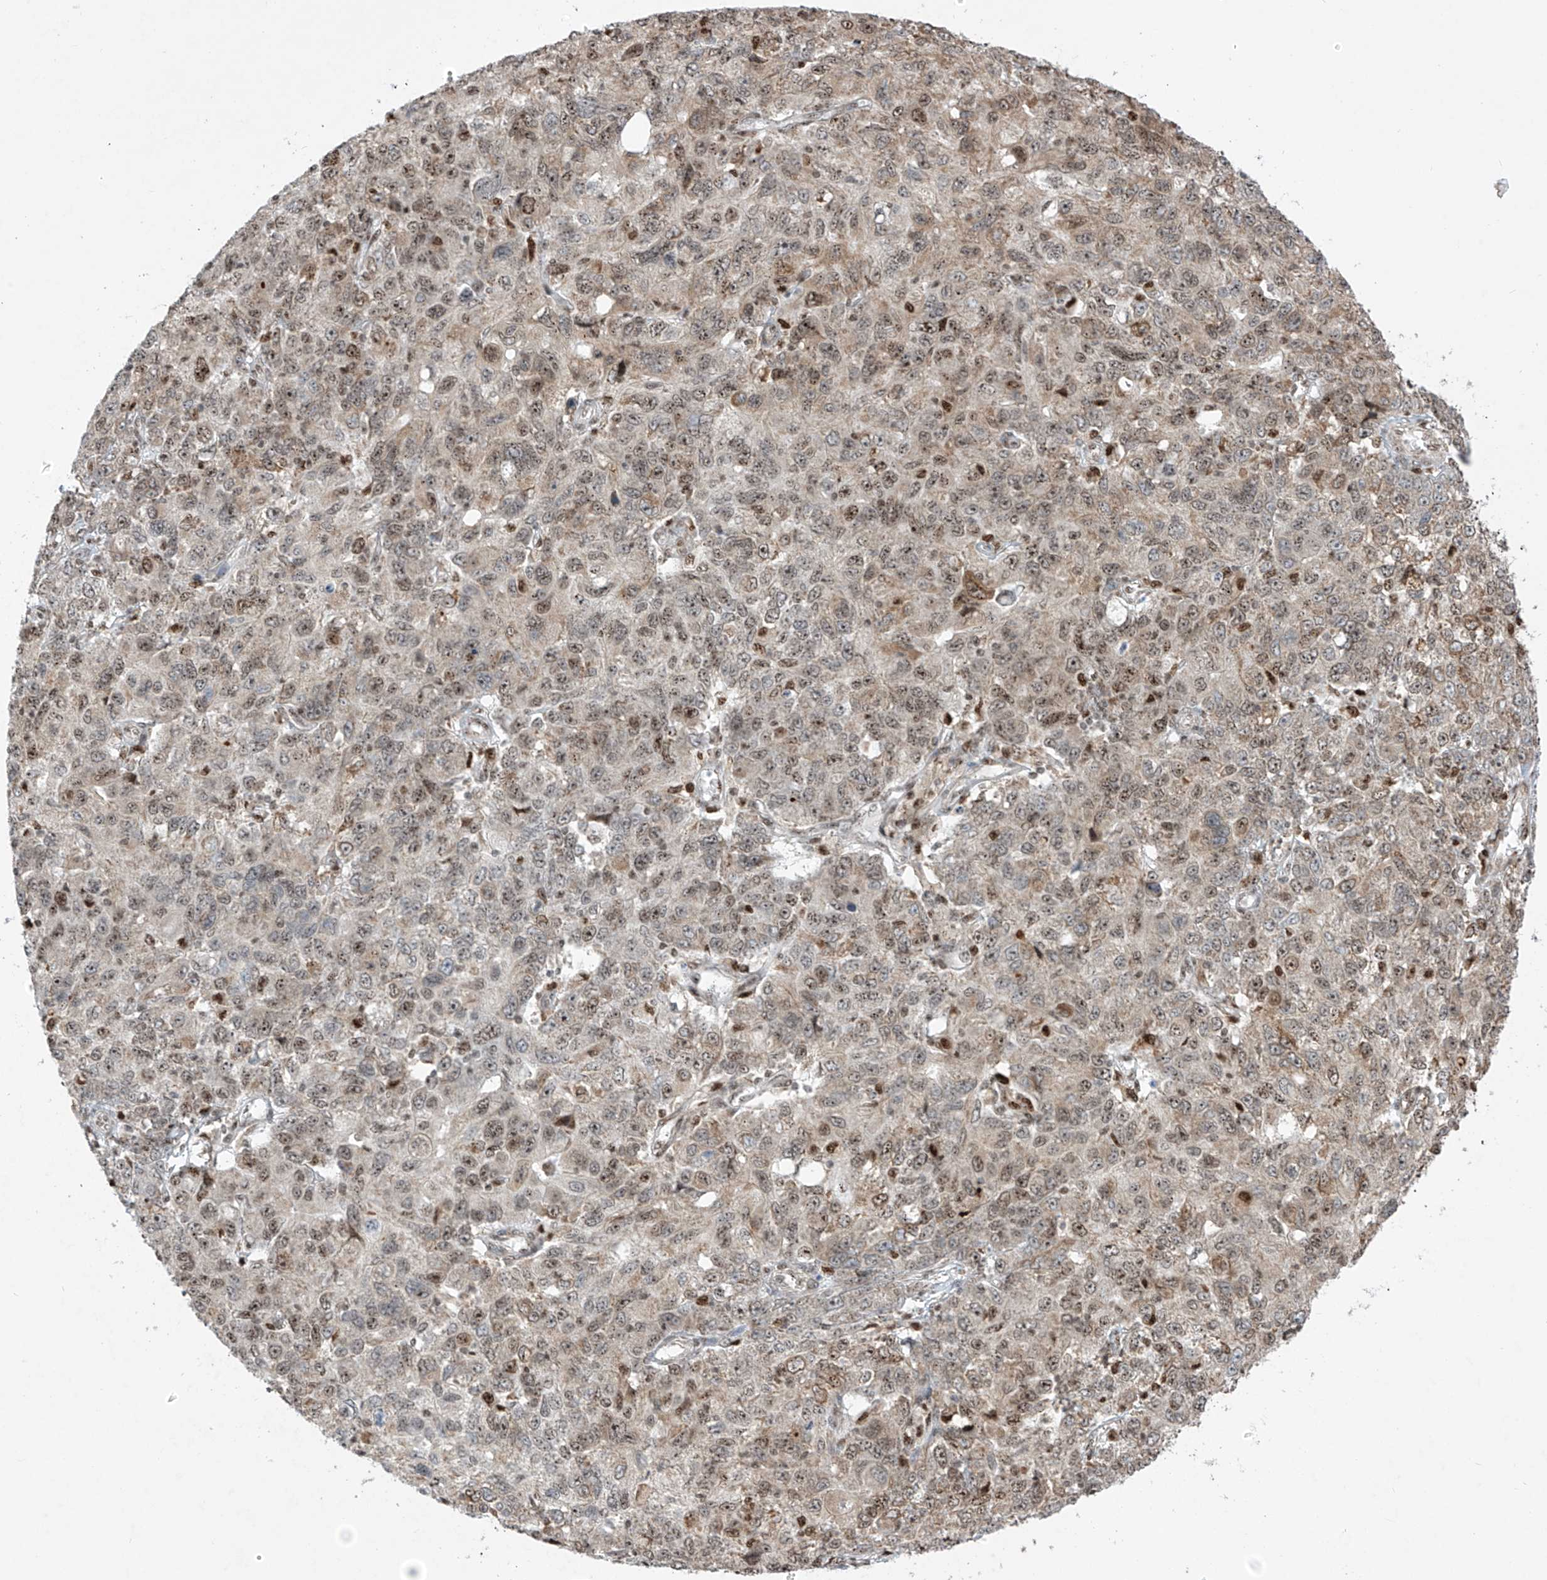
{"staining": {"intensity": "weak", "quantity": ">75%", "location": "cytoplasmic/membranous,nuclear"}, "tissue": "ovarian cancer", "cell_type": "Tumor cells", "image_type": "cancer", "snomed": [{"axis": "morphology", "description": "Carcinoma, endometroid"}, {"axis": "topography", "description": "Ovary"}], "caption": "Human ovarian cancer stained with a brown dye displays weak cytoplasmic/membranous and nuclear positive positivity in approximately >75% of tumor cells.", "gene": "ZBTB8A", "patient": {"sex": "female", "age": 42}}